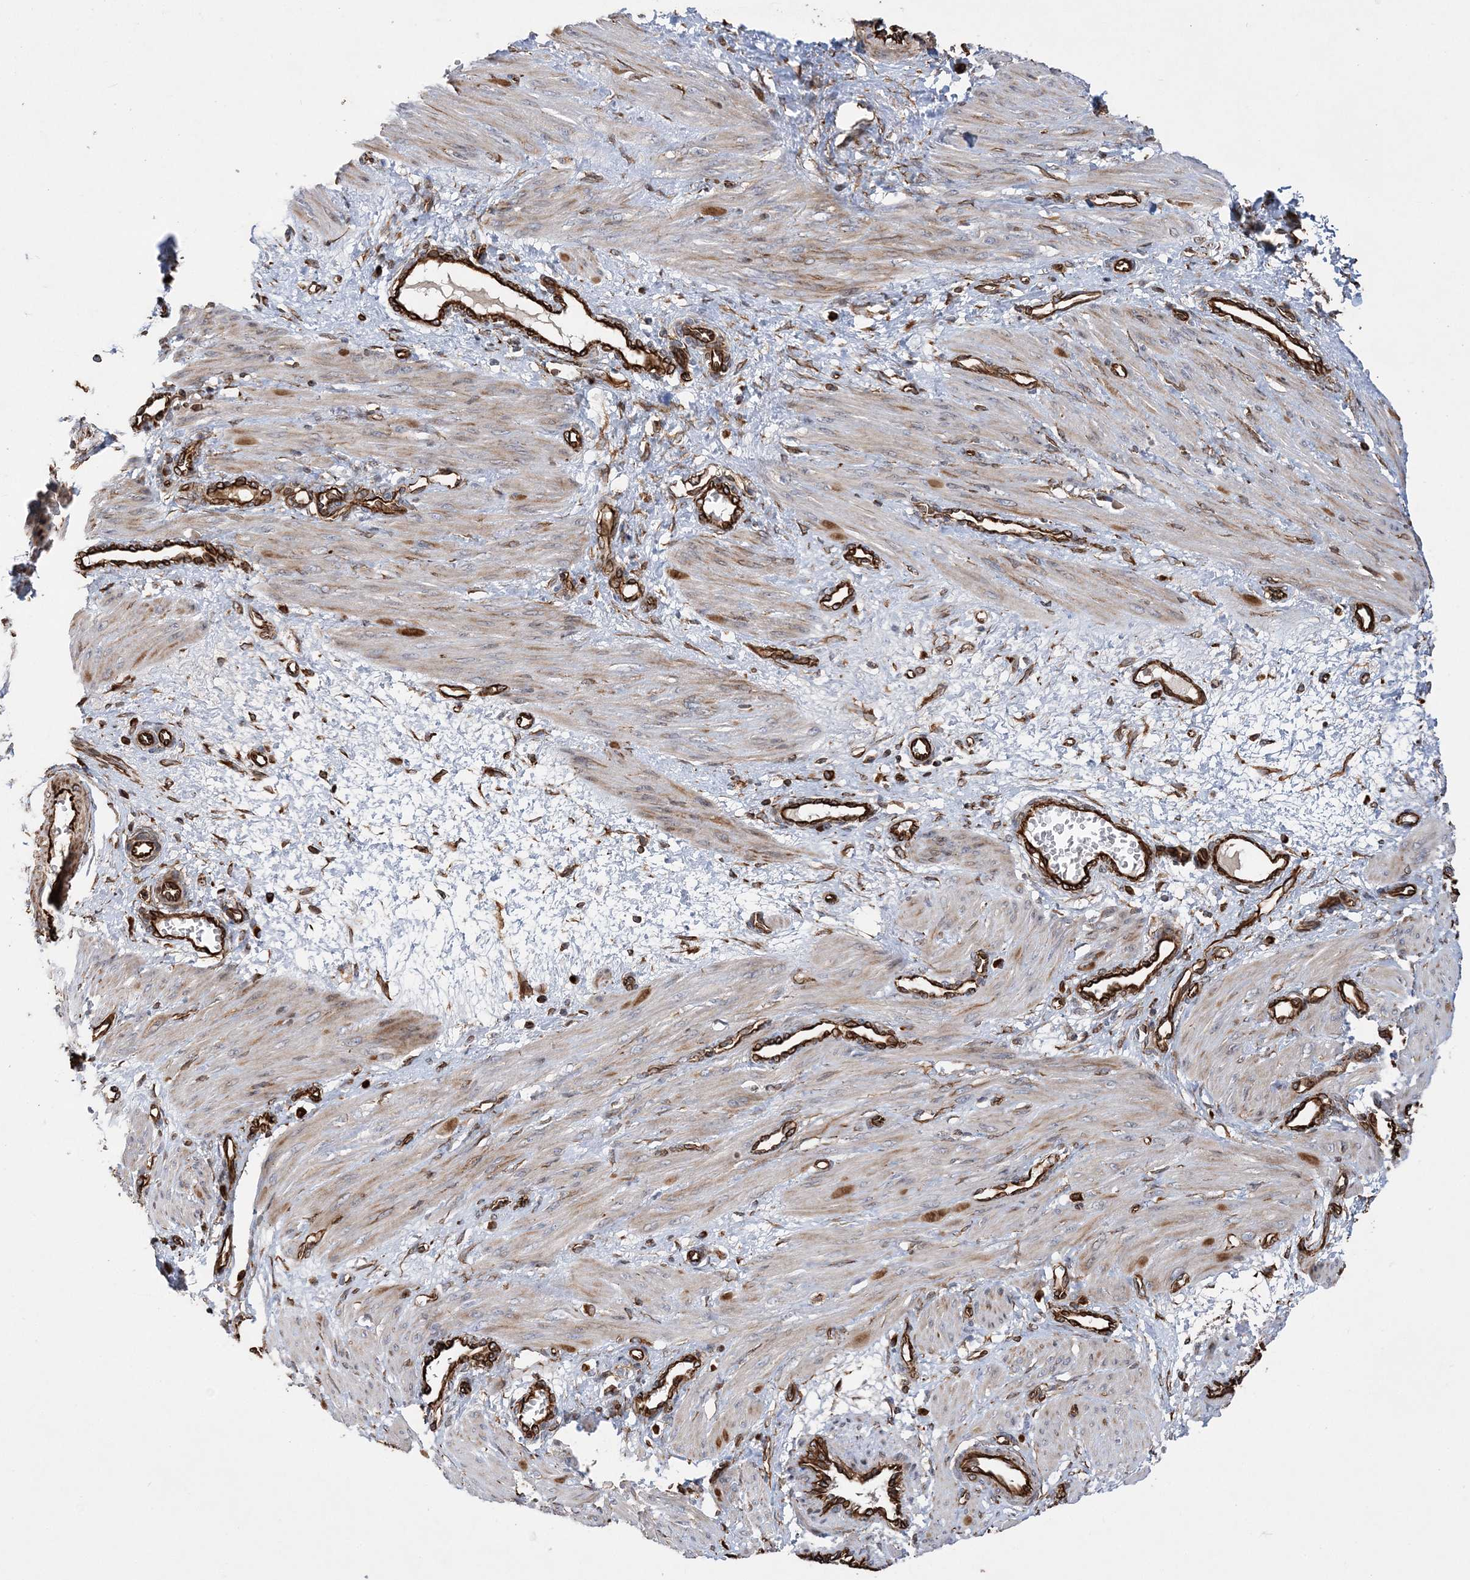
{"staining": {"intensity": "weak", "quantity": "<25%", "location": "cytoplasmic/membranous"}, "tissue": "smooth muscle", "cell_type": "Smooth muscle cells", "image_type": "normal", "snomed": [{"axis": "morphology", "description": "Normal tissue, NOS"}, {"axis": "topography", "description": "Endometrium"}], "caption": "Immunohistochemistry (IHC) of benign human smooth muscle reveals no positivity in smooth muscle cells. (DAB (3,3'-diaminobenzidine) immunohistochemistry (IHC), high magnification).", "gene": "FAM114A2", "patient": {"sex": "female", "age": 33}}